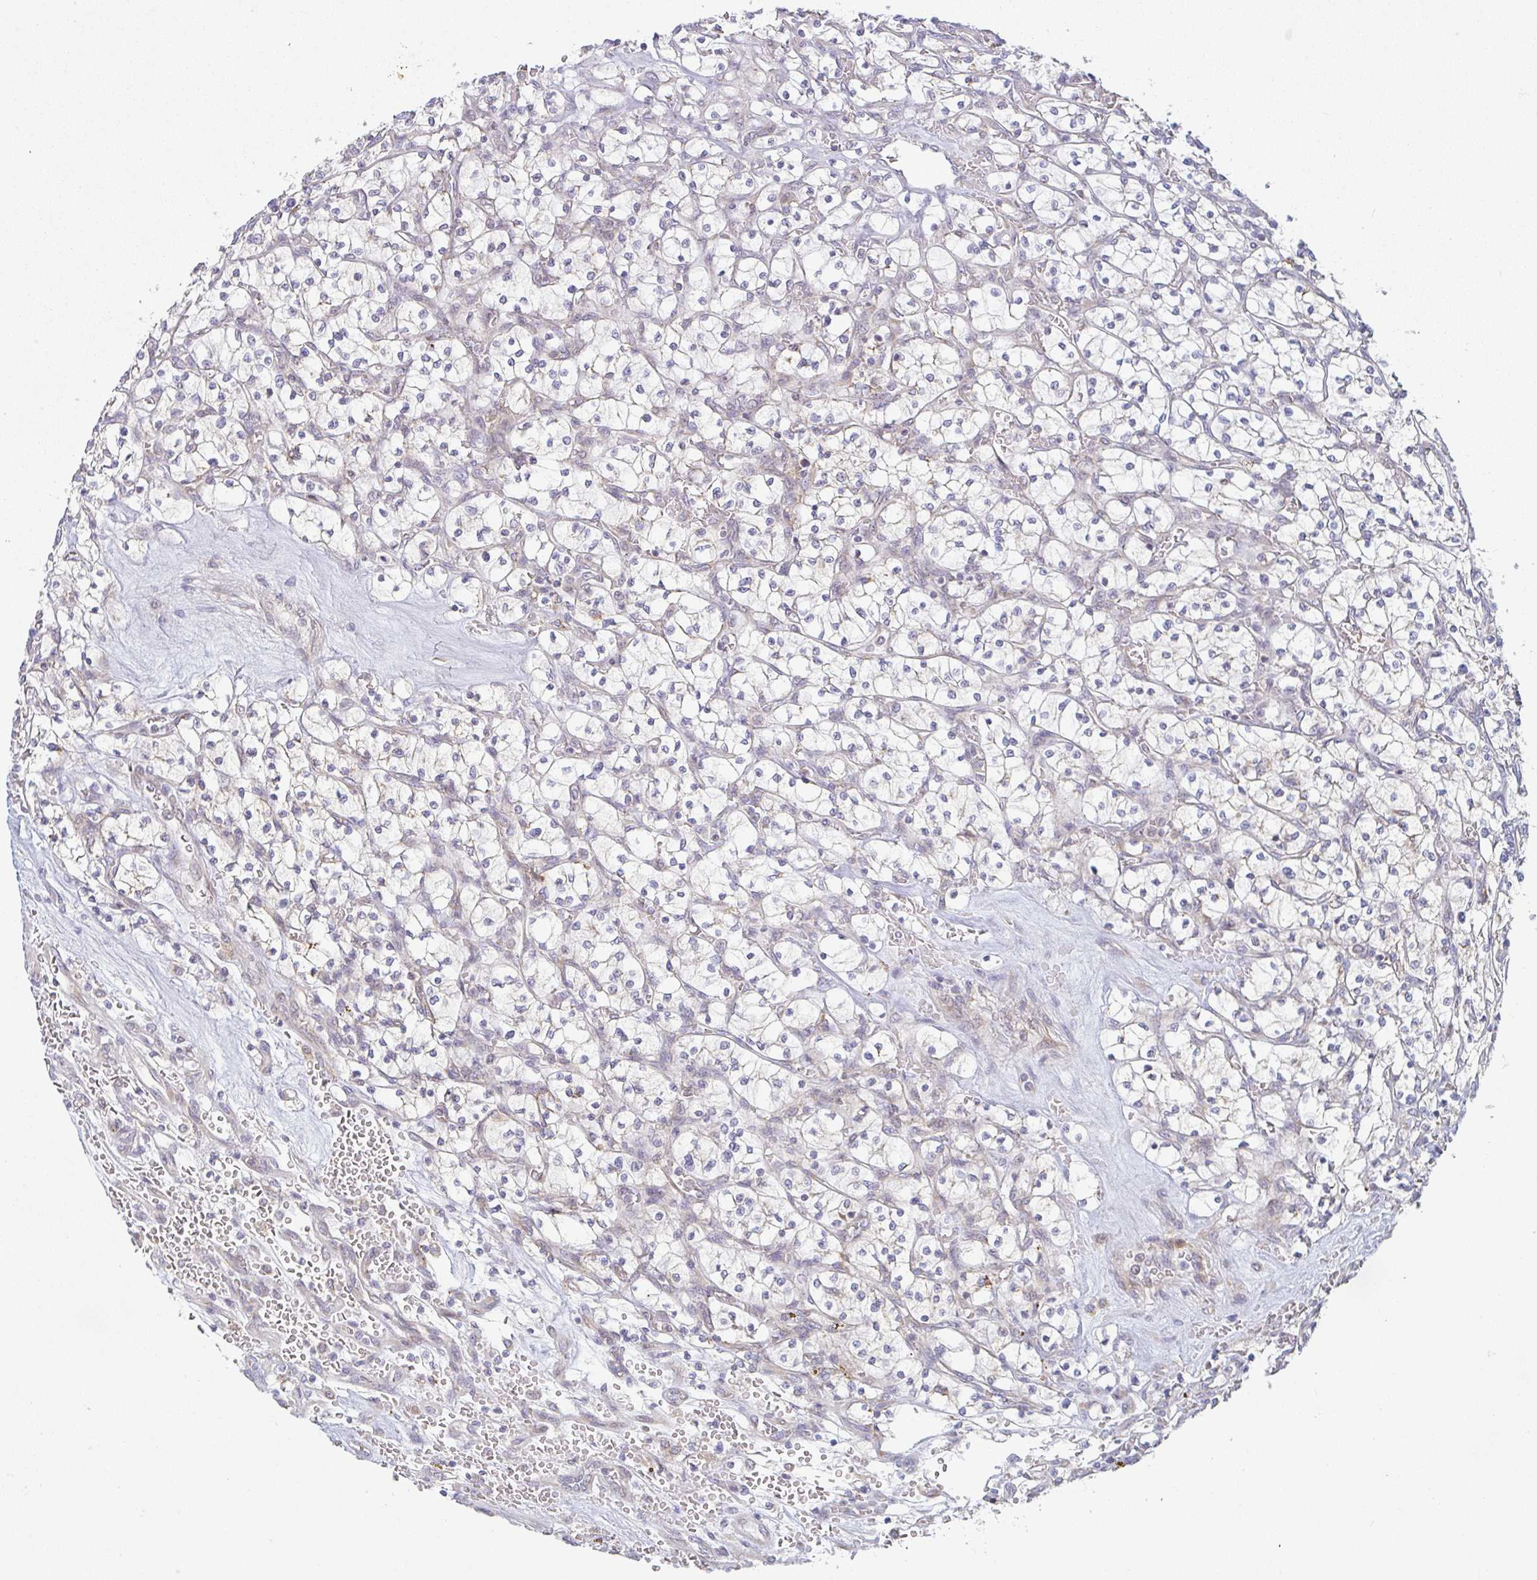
{"staining": {"intensity": "negative", "quantity": "none", "location": "none"}, "tissue": "renal cancer", "cell_type": "Tumor cells", "image_type": "cancer", "snomed": [{"axis": "morphology", "description": "Adenocarcinoma, NOS"}, {"axis": "topography", "description": "Kidney"}], "caption": "This is an IHC histopathology image of renal cancer. There is no staining in tumor cells.", "gene": "MOB1A", "patient": {"sex": "female", "age": 64}}